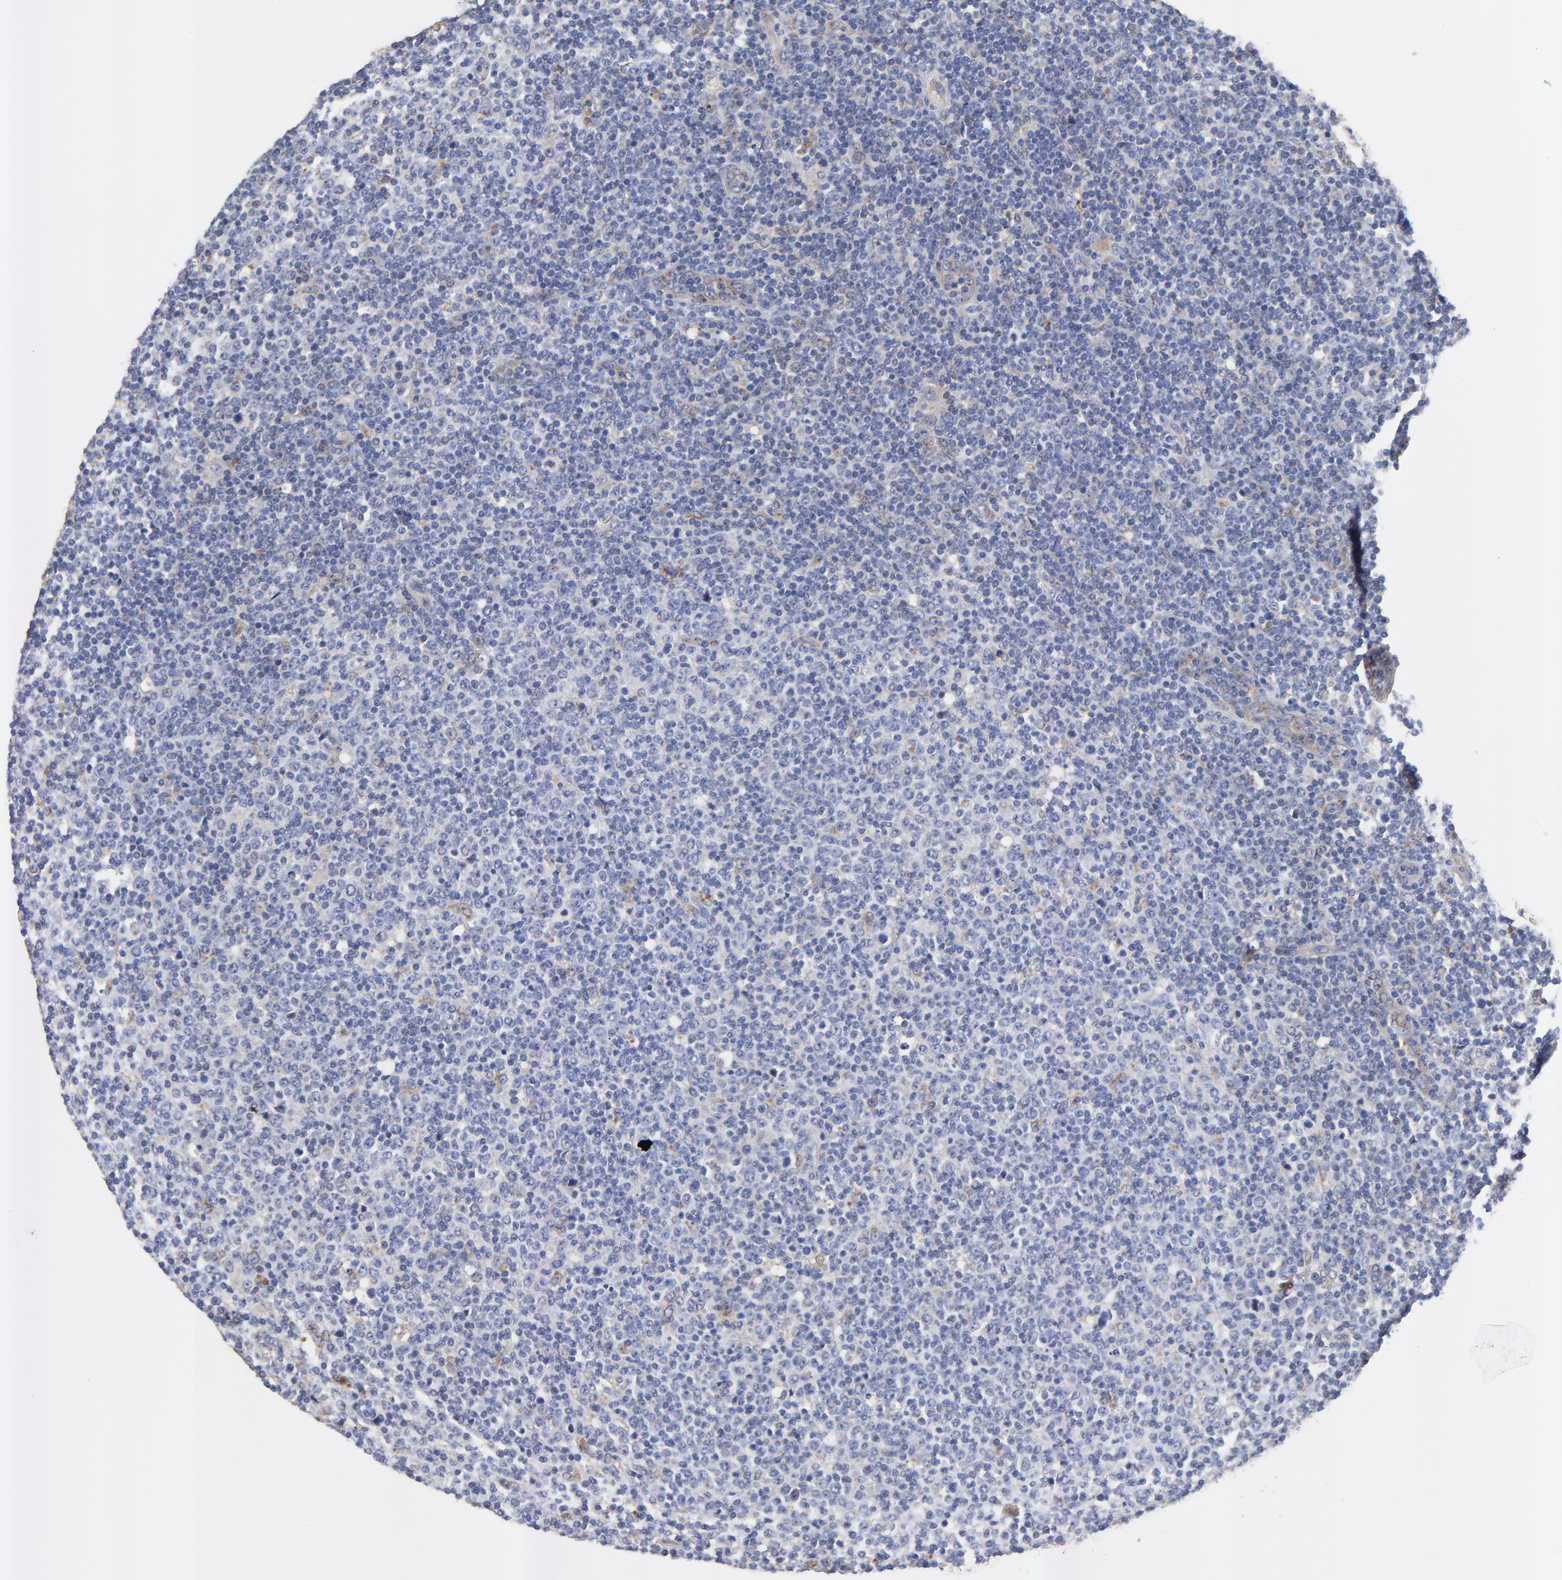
{"staining": {"intensity": "negative", "quantity": "none", "location": "none"}, "tissue": "lymphoma", "cell_type": "Tumor cells", "image_type": "cancer", "snomed": [{"axis": "morphology", "description": "Malignant lymphoma, non-Hodgkin's type, Low grade"}, {"axis": "topography", "description": "Lymph node"}], "caption": "Tumor cells show no significant protein positivity in lymphoma. (Stains: DAB (3,3'-diaminobenzidine) IHC with hematoxylin counter stain, Microscopy: brightfield microscopy at high magnification).", "gene": "FBXL2", "patient": {"sex": "male", "age": 70}}